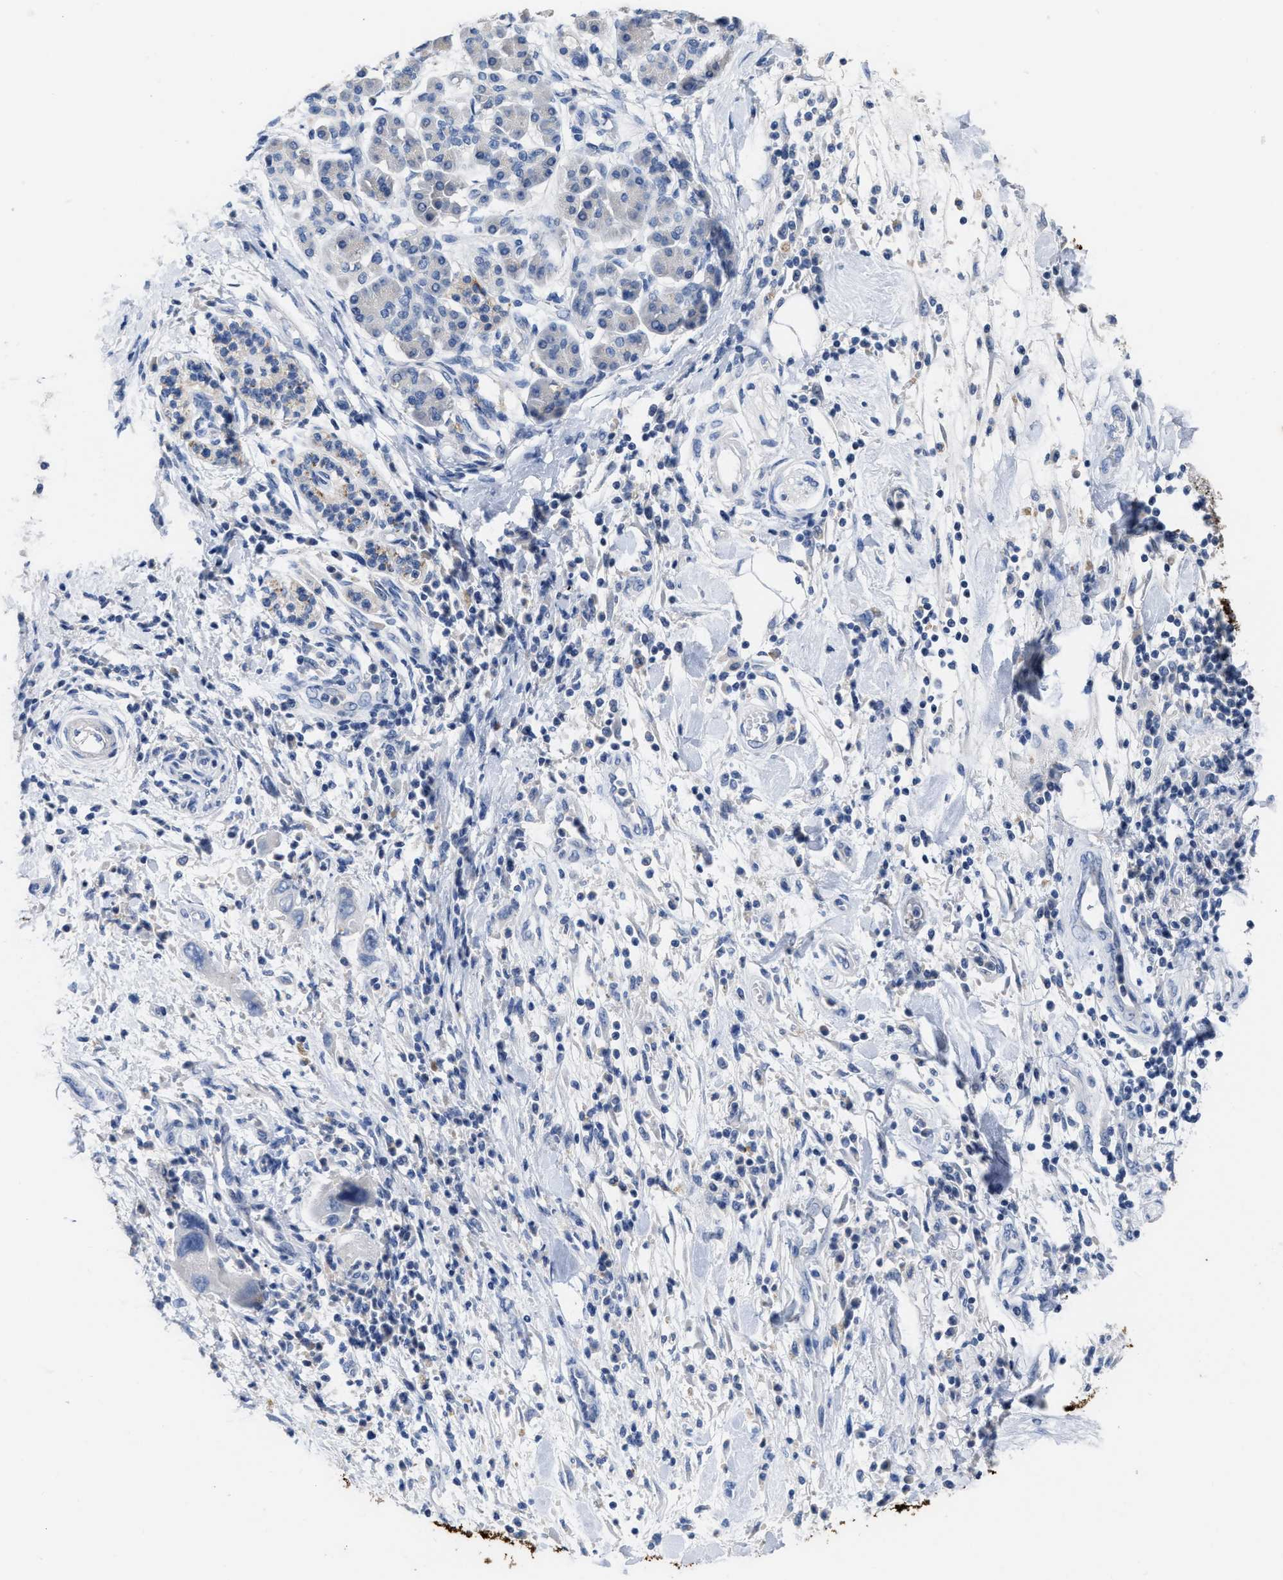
{"staining": {"intensity": "negative", "quantity": "none", "location": "none"}, "tissue": "pancreatic cancer", "cell_type": "Tumor cells", "image_type": "cancer", "snomed": [{"axis": "morphology", "description": "Normal tissue, NOS"}, {"axis": "morphology", "description": "Adenocarcinoma, NOS"}, {"axis": "topography", "description": "Pancreas"}], "caption": "Immunohistochemistry of human adenocarcinoma (pancreatic) shows no positivity in tumor cells.", "gene": "CEACAM5", "patient": {"sex": "female", "age": 71}}